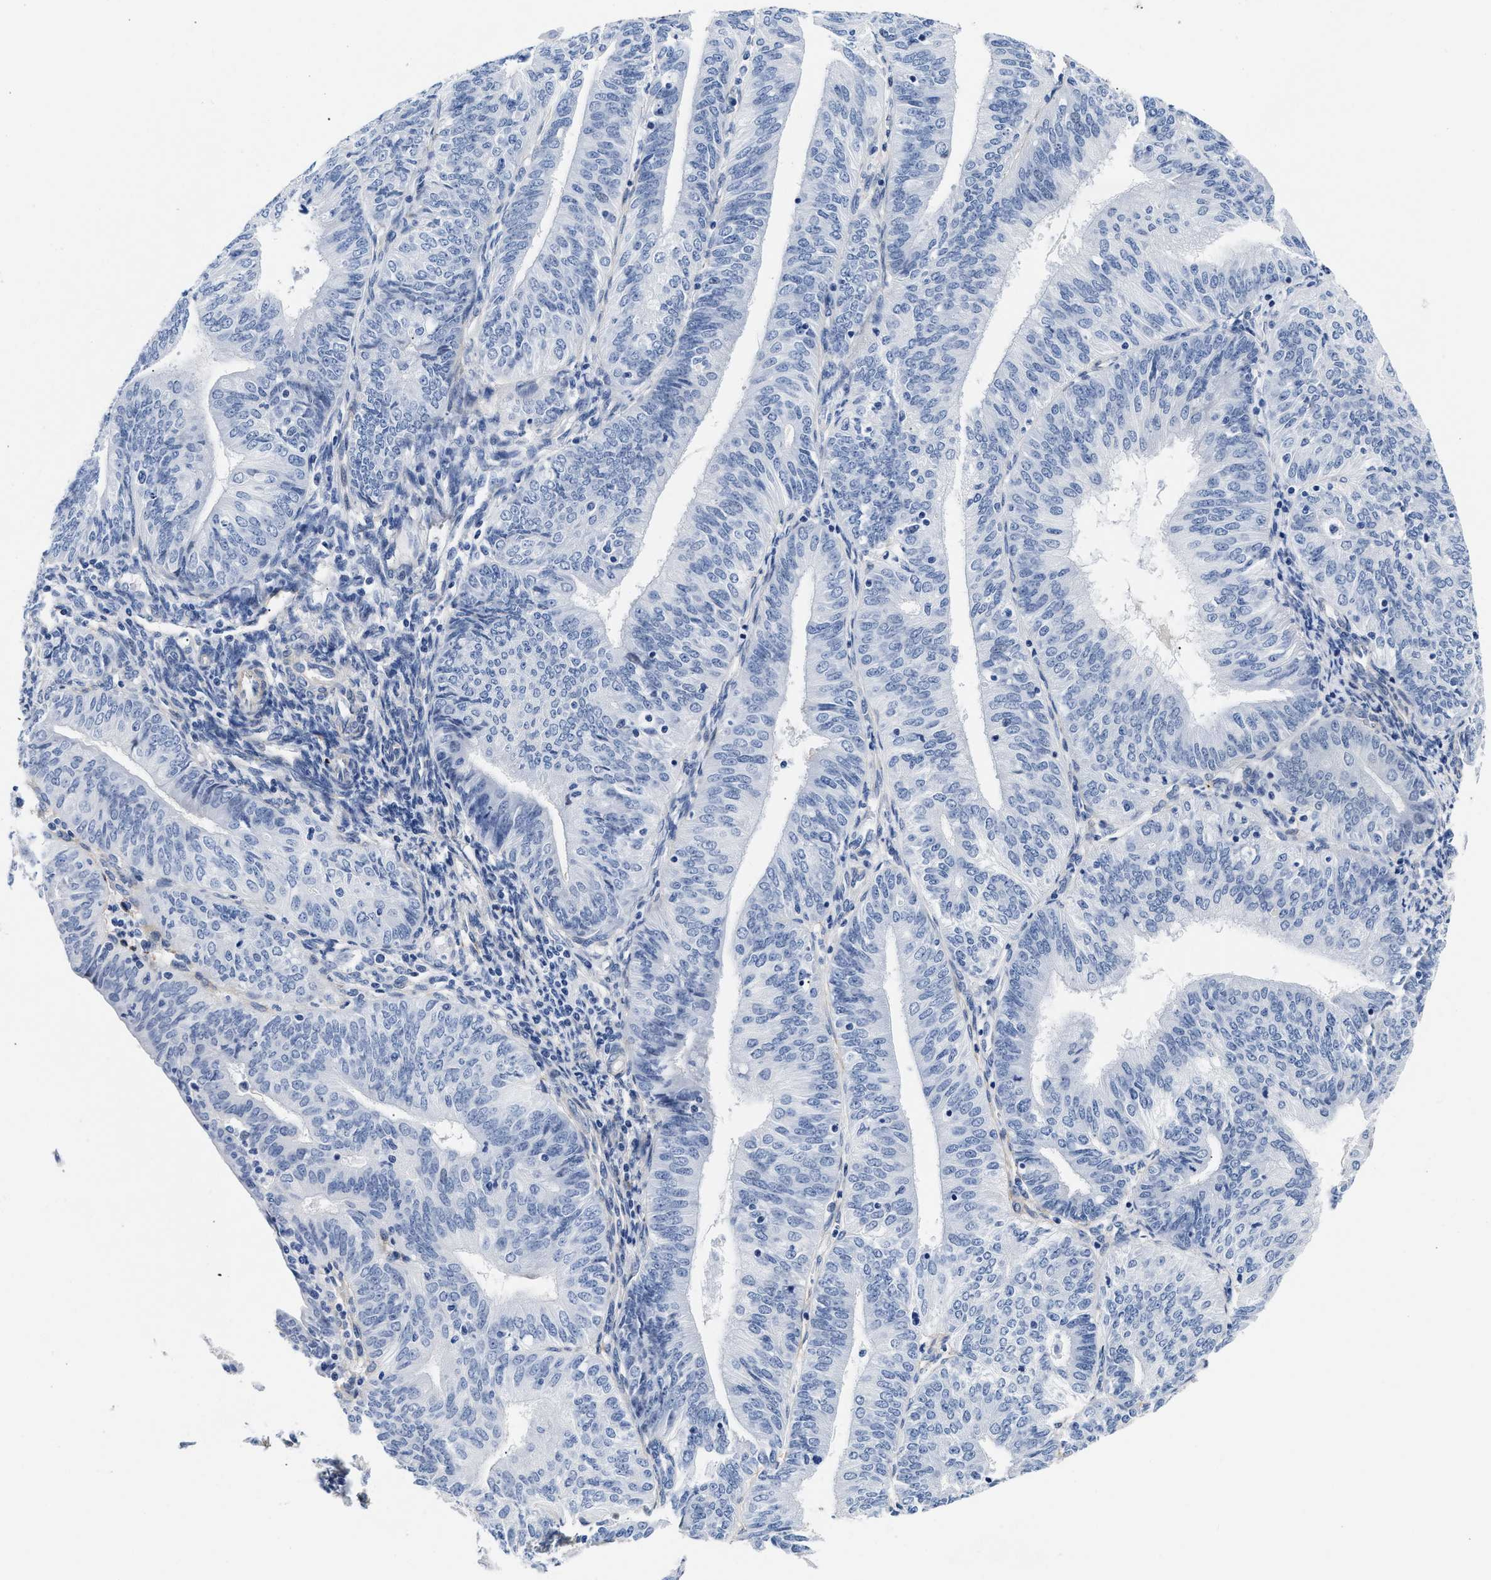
{"staining": {"intensity": "negative", "quantity": "none", "location": "none"}, "tissue": "endometrial cancer", "cell_type": "Tumor cells", "image_type": "cancer", "snomed": [{"axis": "morphology", "description": "Adenocarcinoma, NOS"}, {"axis": "topography", "description": "Endometrium"}], "caption": "Protein analysis of endometrial adenocarcinoma reveals no significant staining in tumor cells.", "gene": "TRIM29", "patient": {"sex": "female", "age": 58}}